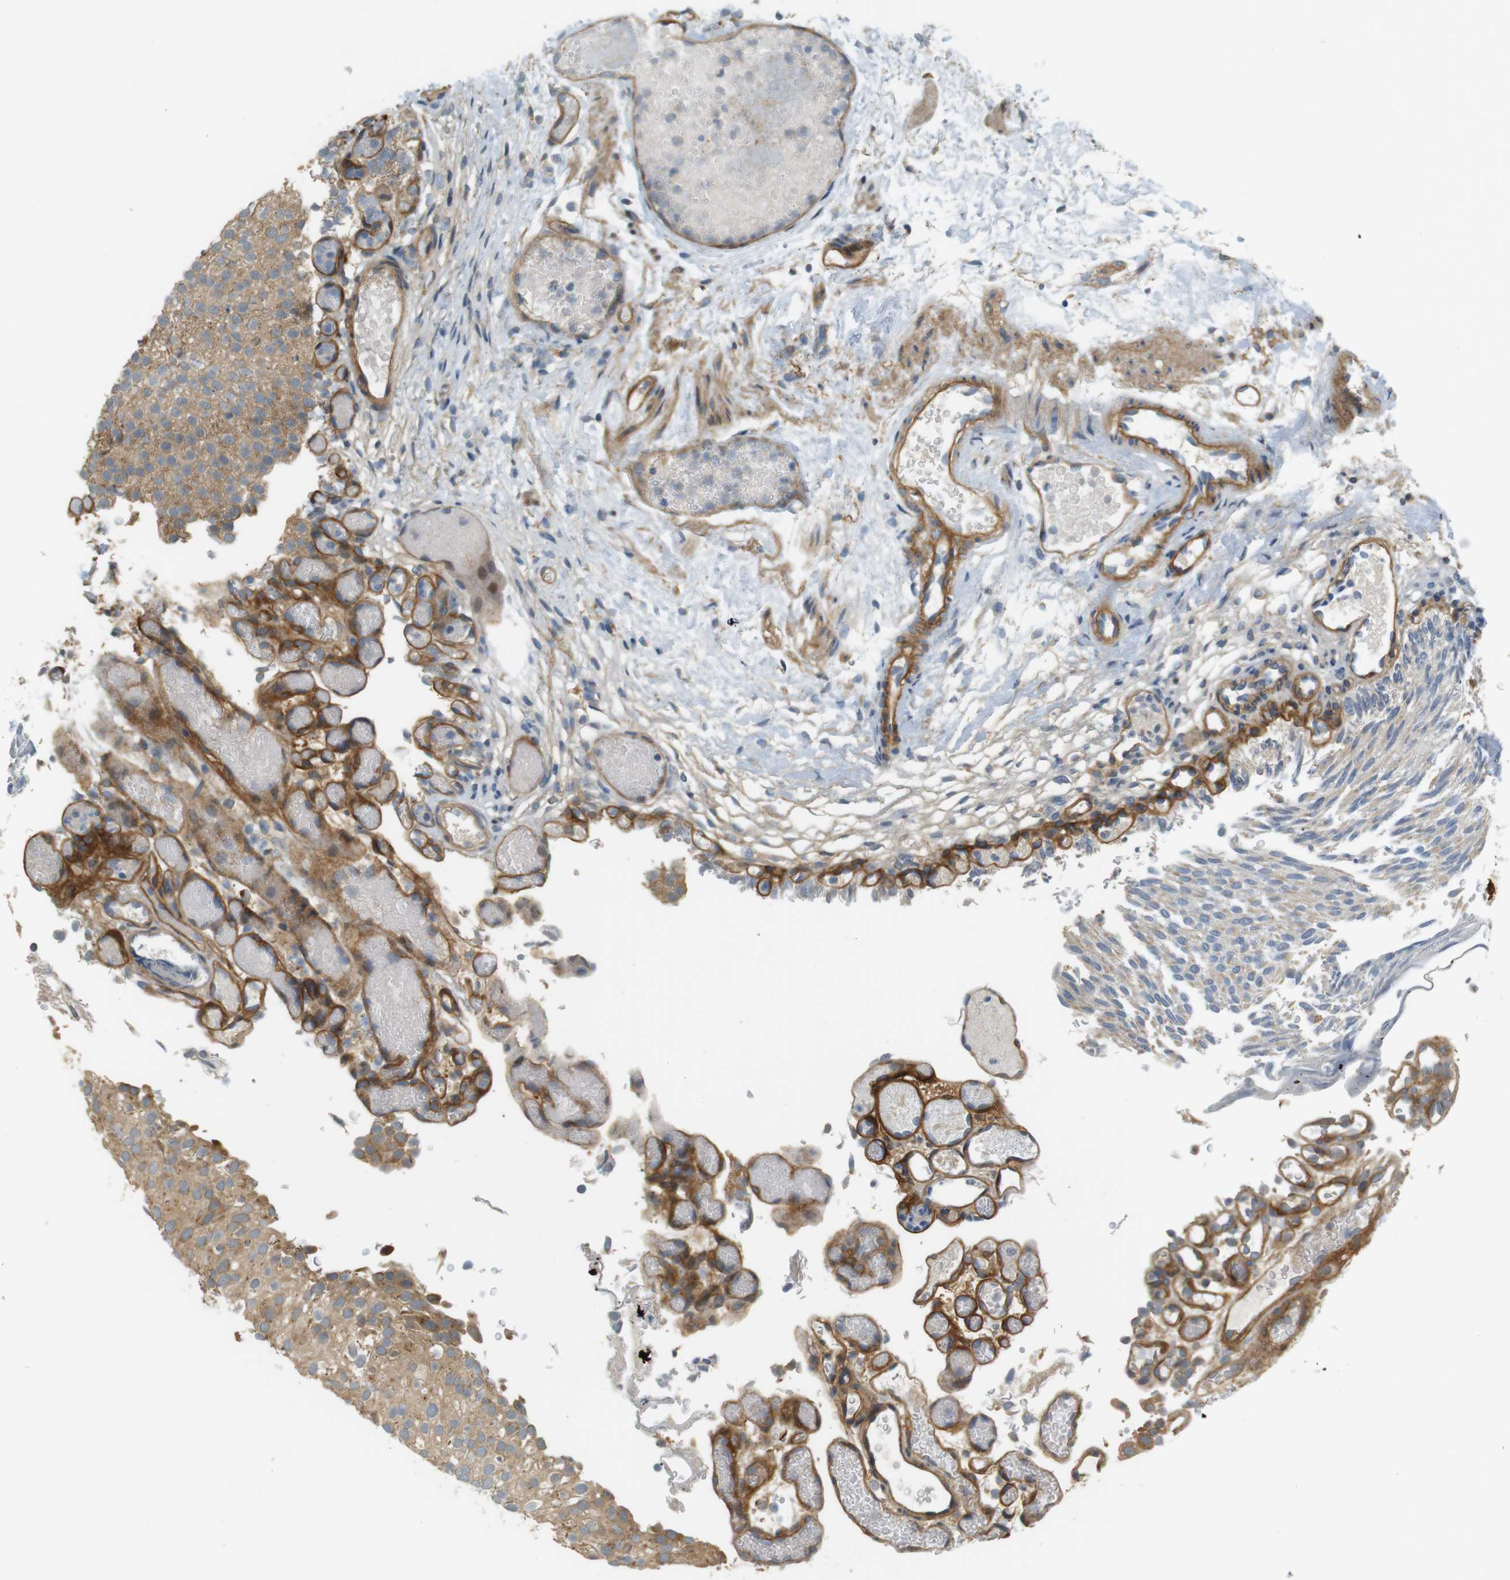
{"staining": {"intensity": "weak", "quantity": ">75%", "location": "cytoplasmic/membranous"}, "tissue": "urothelial cancer", "cell_type": "Tumor cells", "image_type": "cancer", "snomed": [{"axis": "morphology", "description": "Urothelial carcinoma, Low grade"}, {"axis": "topography", "description": "Urinary bladder"}], "caption": "Protein expression analysis of low-grade urothelial carcinoma displays weak cytoplasmic/membranous positivity in approximately >75% of tumor cells.", "gene": "TSPAN9", "patient": {"sex": "male", "age": 78}}